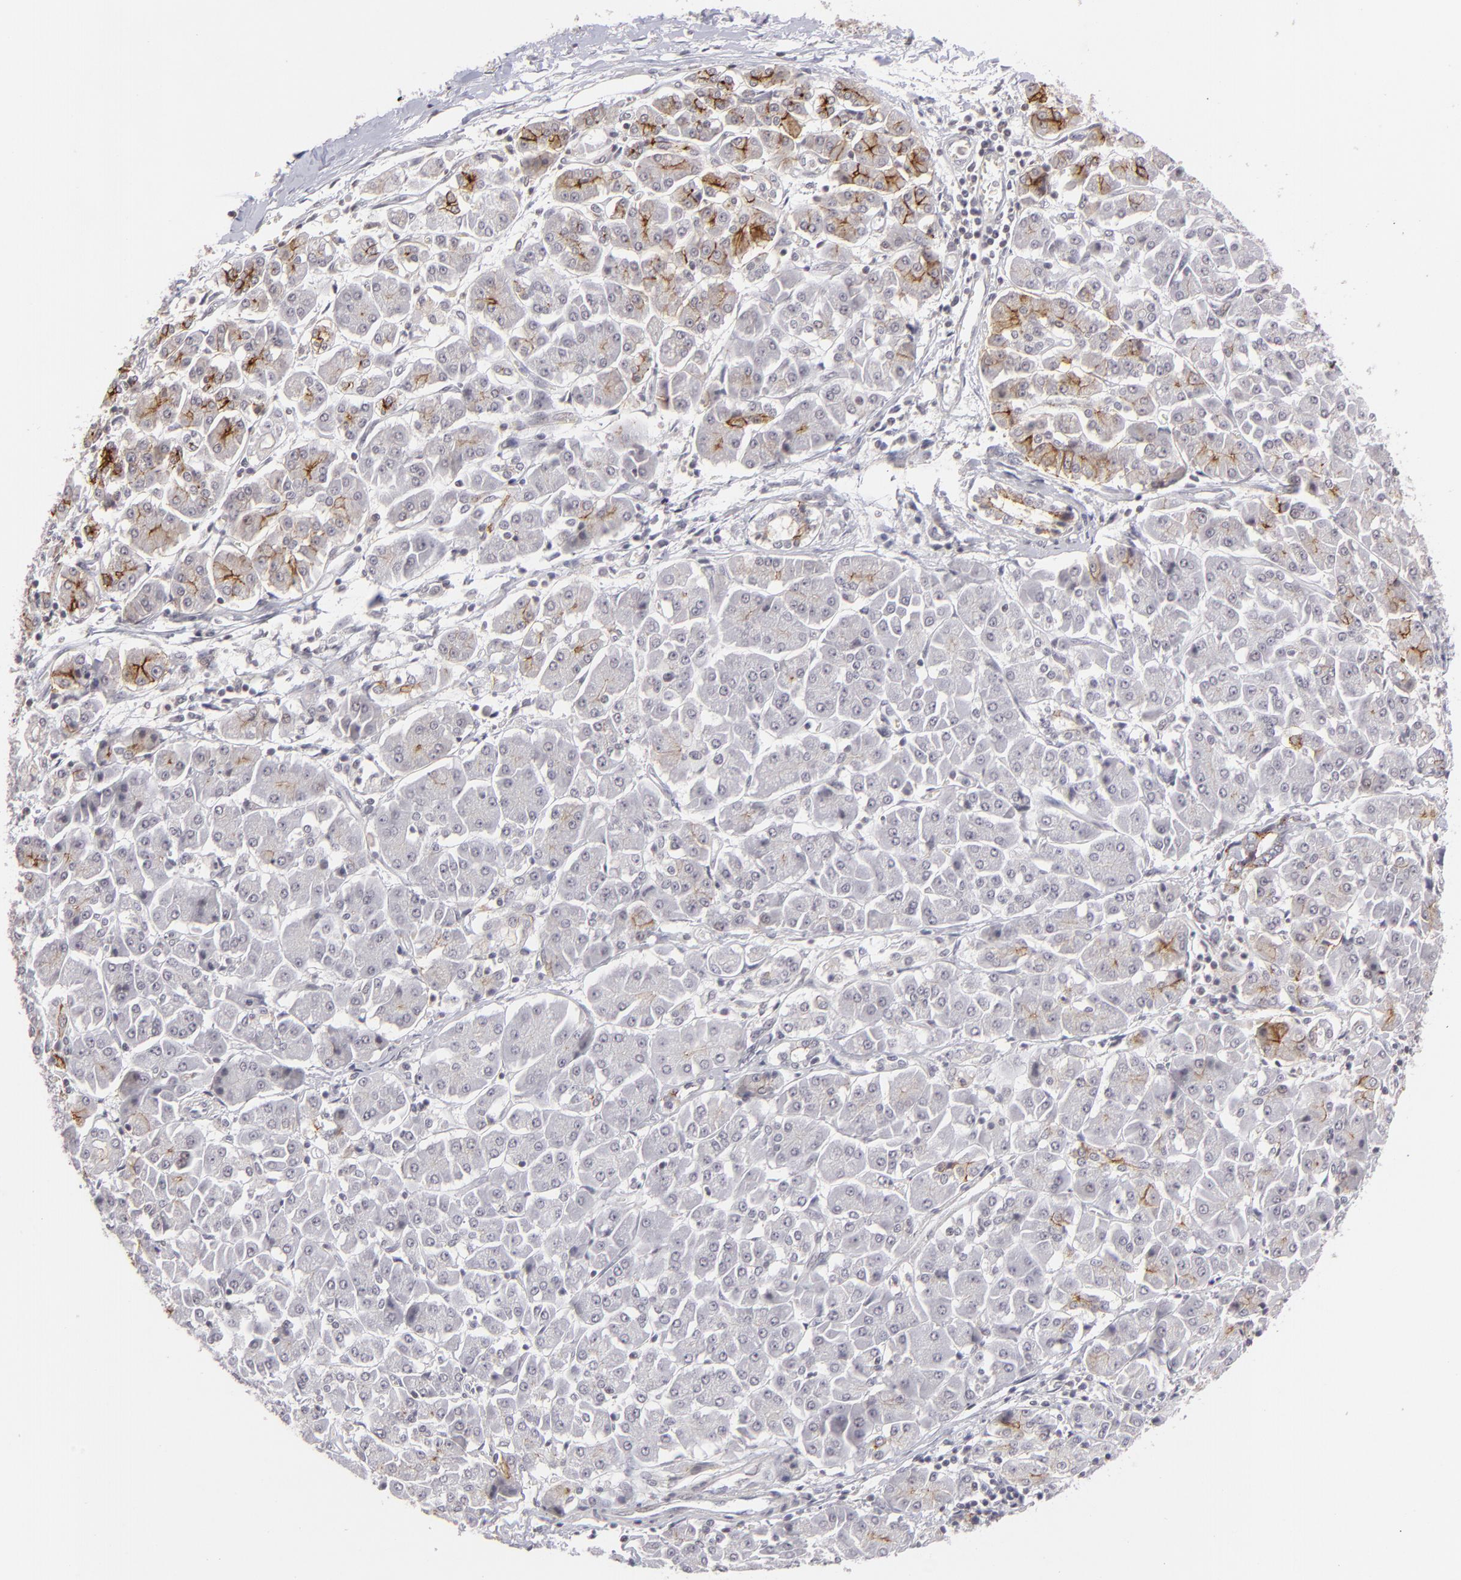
{"staining": {"intensity": "weak", "quantity": "<25%", "location": "cytoplasmic/membranous"}, "tissue": "pancreatic cancer", "cell_type": "Tumor cells", "image_type": "cancer", "snomed": [{"axis": "morphology", "description": "Adenocarcinoma, NOS"}, {"axis": "topography", "description": "Pancreas"}], "caption": "This is an immunohistochemistry image of pancreatic adenocarcinoma. There is no positivity in tumor cells.", "gene": "CLDN2", "patient": {"sex": "female", "age": 57}}